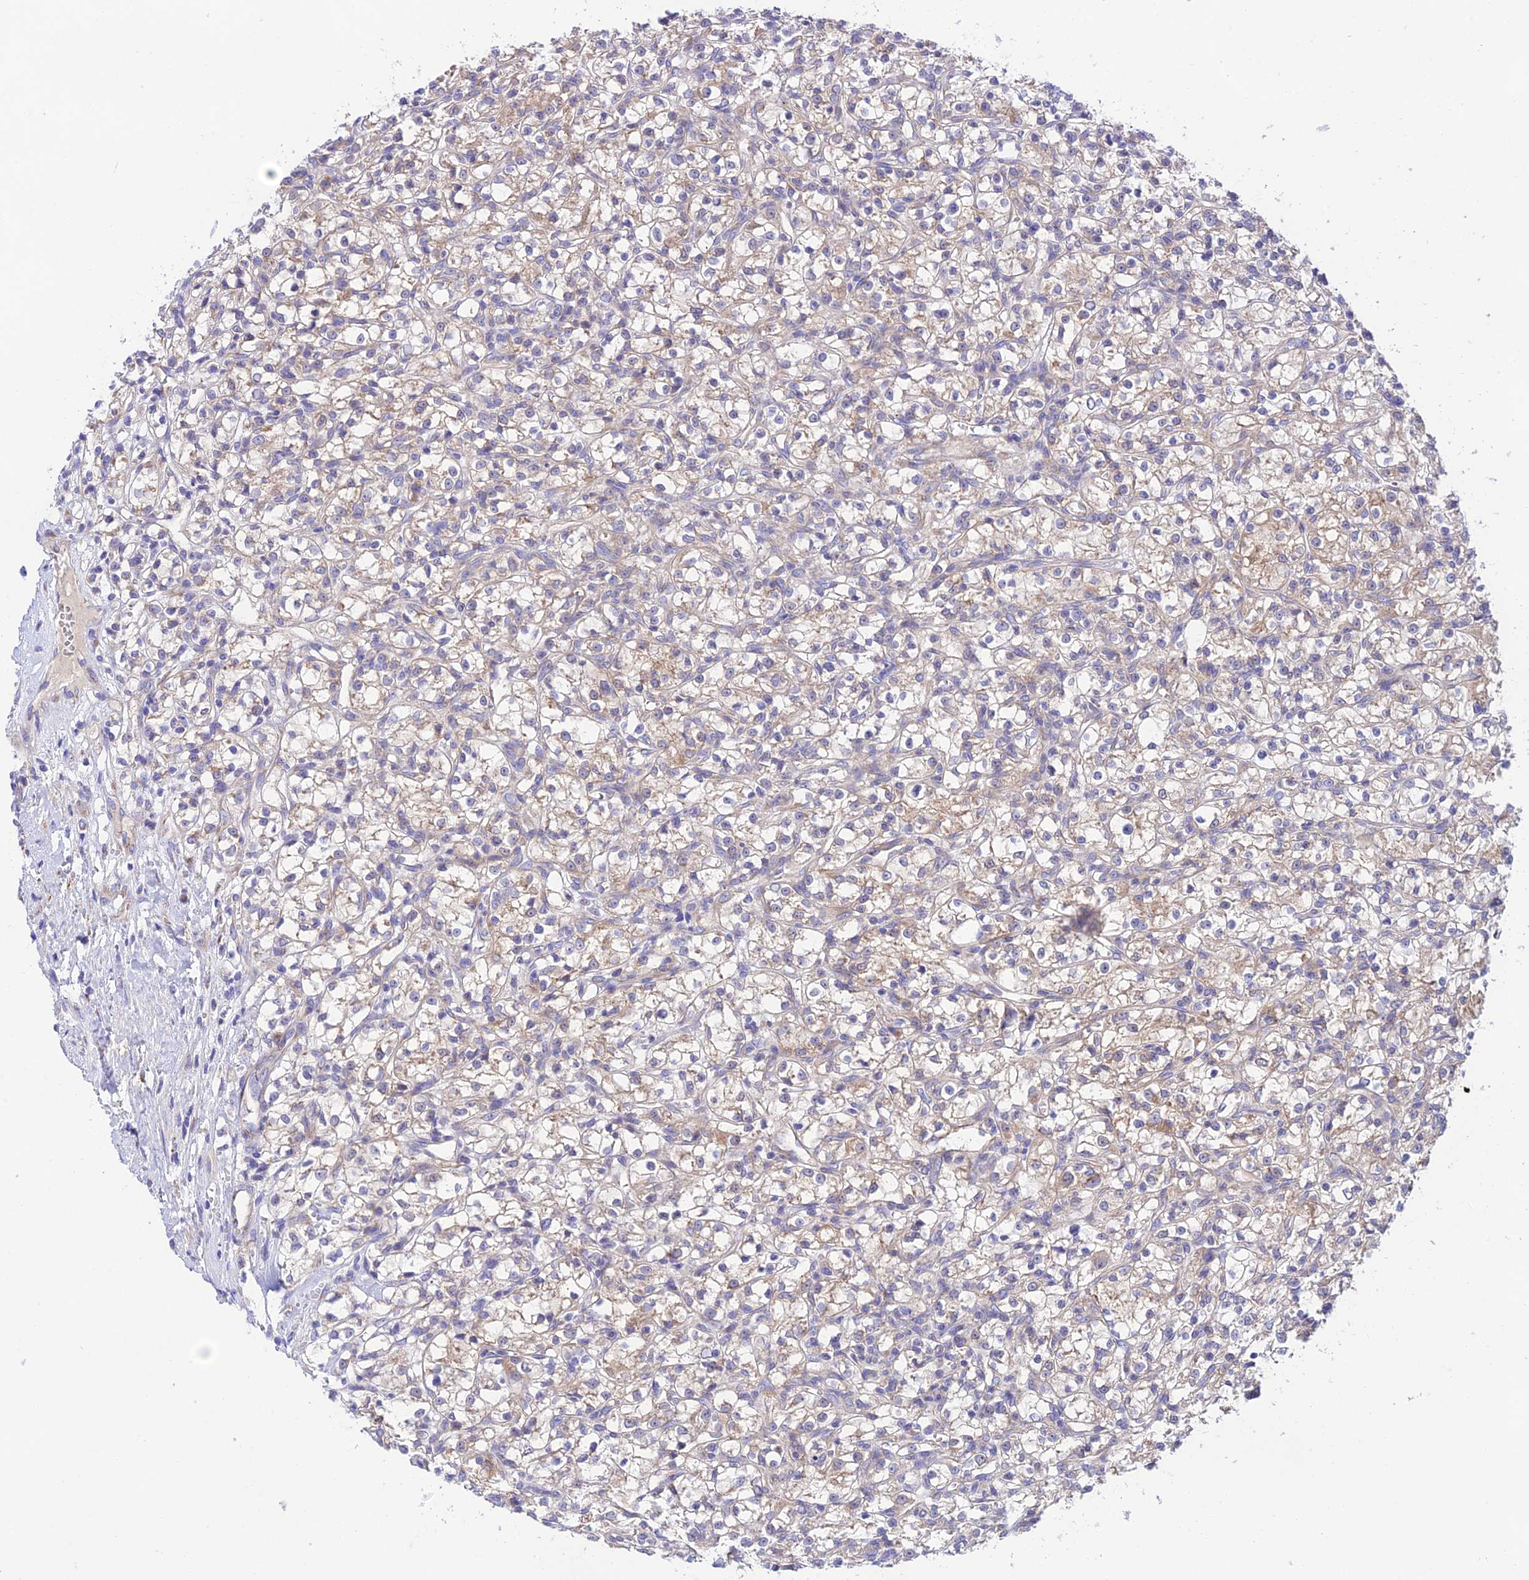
{"staining": {"intensity": "weak", "quantity": "25%-75%", "location": "cytoplasmic/membranous"}, "tissue": "renal cancer", "cell_type": "Tumor cells", "image_type": "cancer", "snomed": [{"axis": "morphology", "description": "Adenocarcinoma, NOS"}, {"axis": "topography", "description": "Kidney"}], "caption": "Protein staining displays weak cytoplasmic/membranous expression in about 25%-75% of tumor cells in renal cancer.", "gene": "LACTB2", "patient": {"sex": "female", "age": 59}}